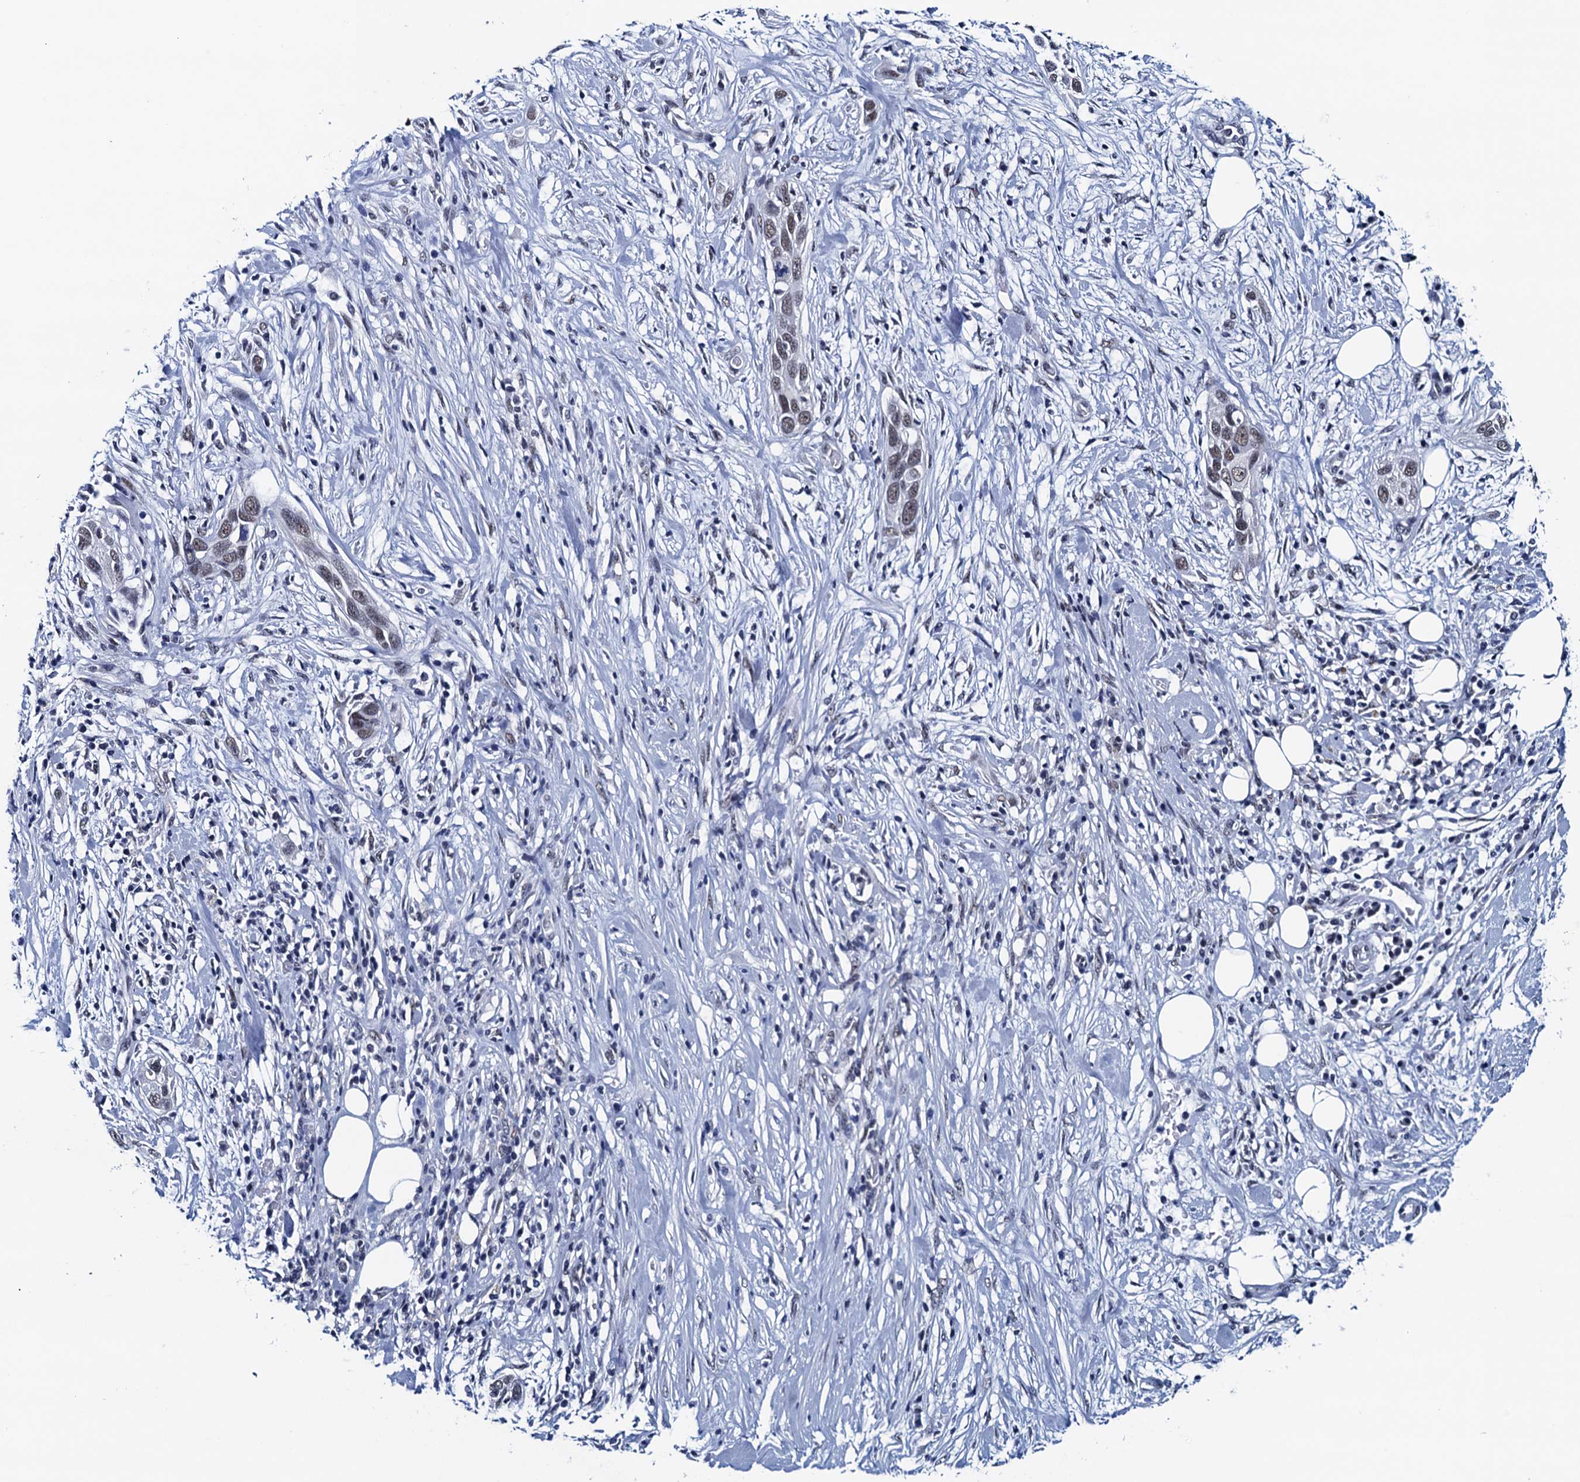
{"staining": {"intensity": "weak", "quantity": ">75%", "location": "nuclear"}, "tissue": "pancreatic cancer", "cell_type": "Tumor cells", "image_type": "cancer", "snomed": [{"axis": "morphology", "description": "Adenocarcinoma, NOS"}, {"axis": "topography", "description": "Pancreas"}], "caption": "A histopathology image of human pancreatic adenocarcinoma stained for a protein reveals weak nuclear brown staining in tumor cells.", "gene": "FNBP4", "patient": {"sex": "female", "age": 60}}